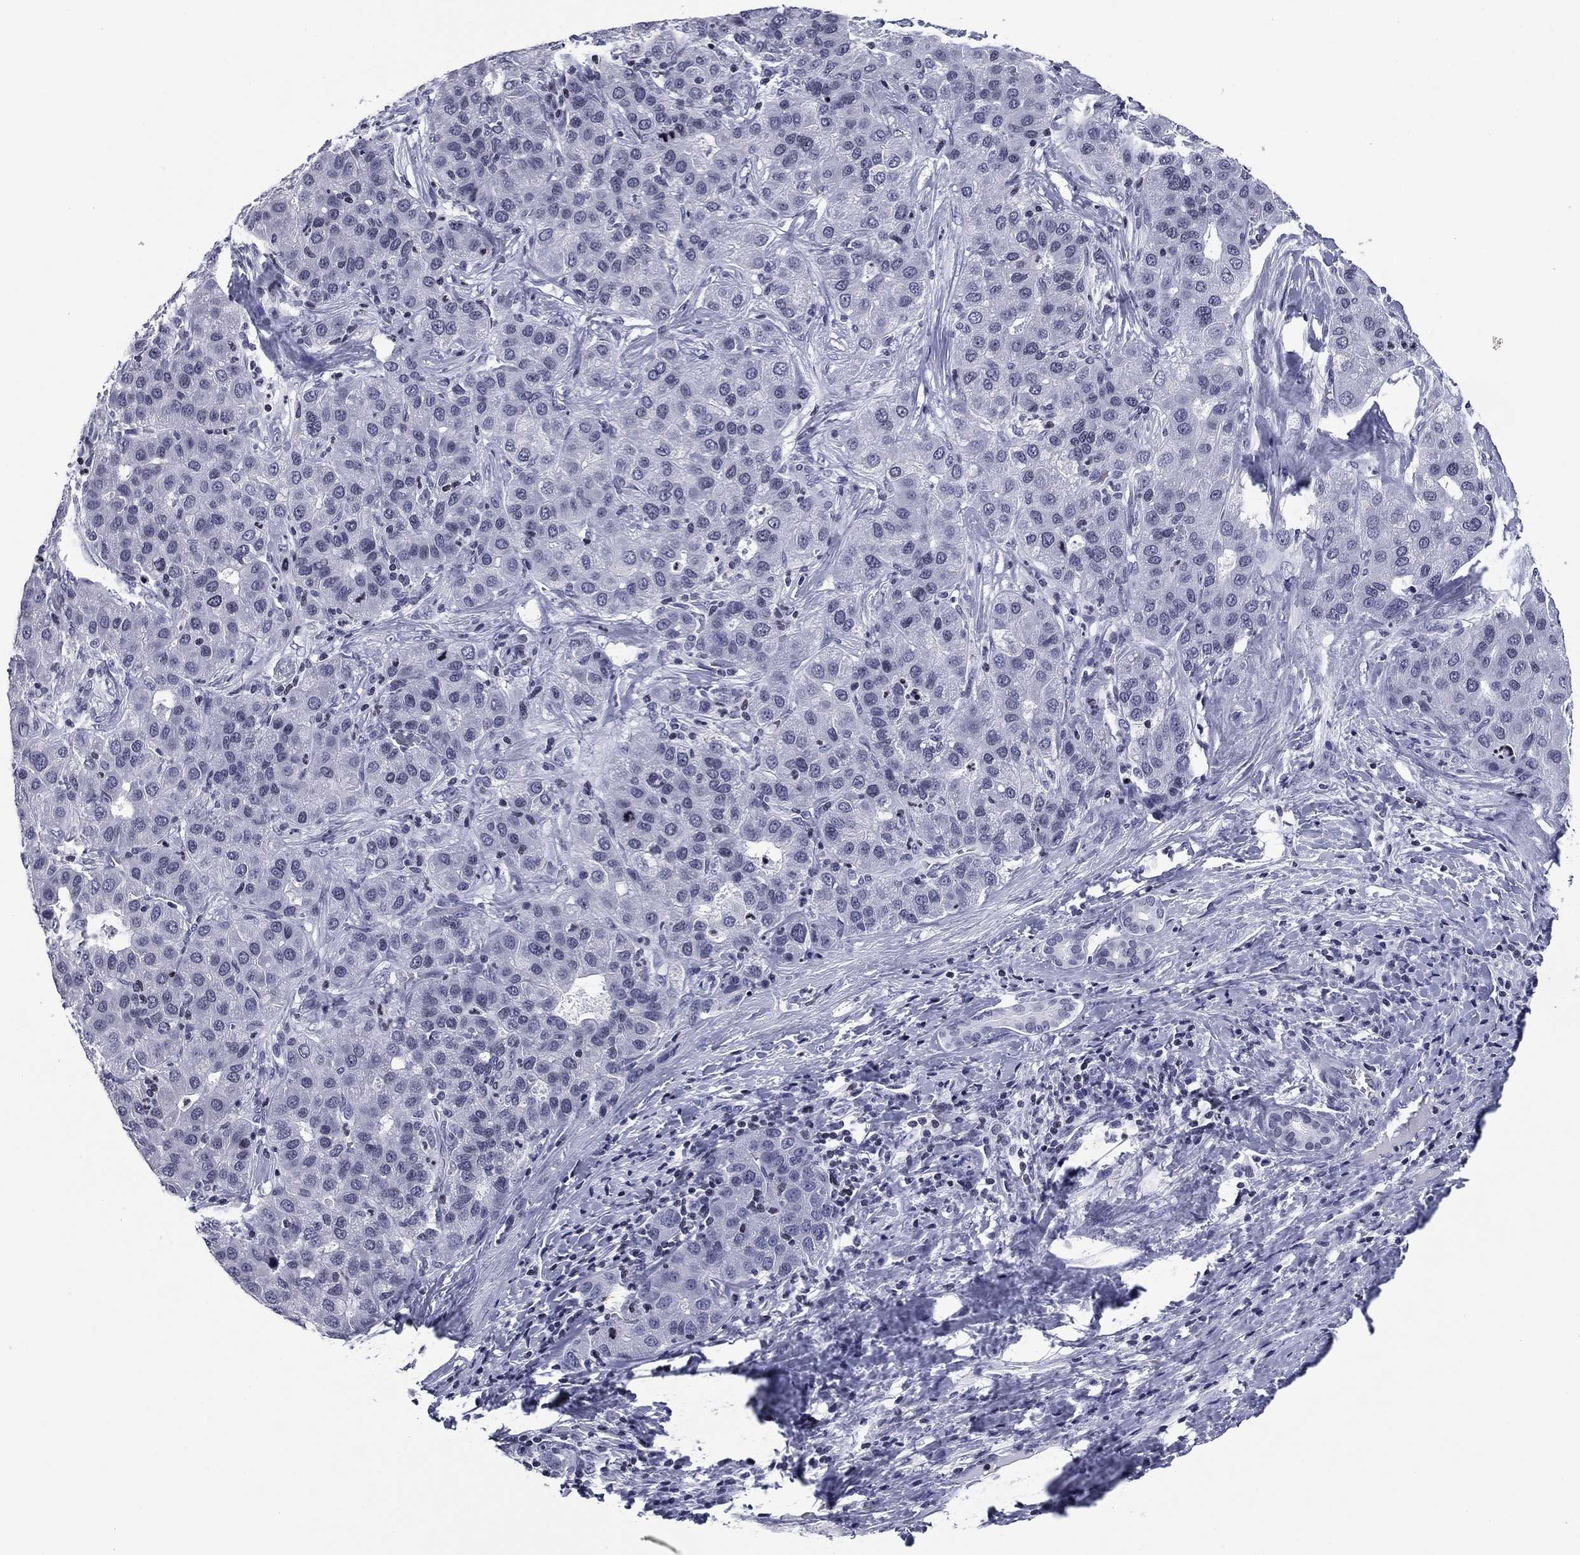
{"staining": {"intensity": "negative", "quantity": "none", "location": "none"}, "tissue": "liver cancer", "cell_type": "Tumor cells", "image_type": "cancer", "snomed": [{"axis": "morphology", "description": "Carcinoma, Hepatocellular, NOS"}, {"axis": "topography", "description": "Liver"}], "caption": "The histopathology image exhibits no staining of tumor cells in liver cancer (hepatocellular carcinoma). The staining is performed using DAB brown chromogen with nuclei counter-stained in using hematoxylin.", "gene": "CCDC144A", "patient": {"sex": "male", "age": 65}}